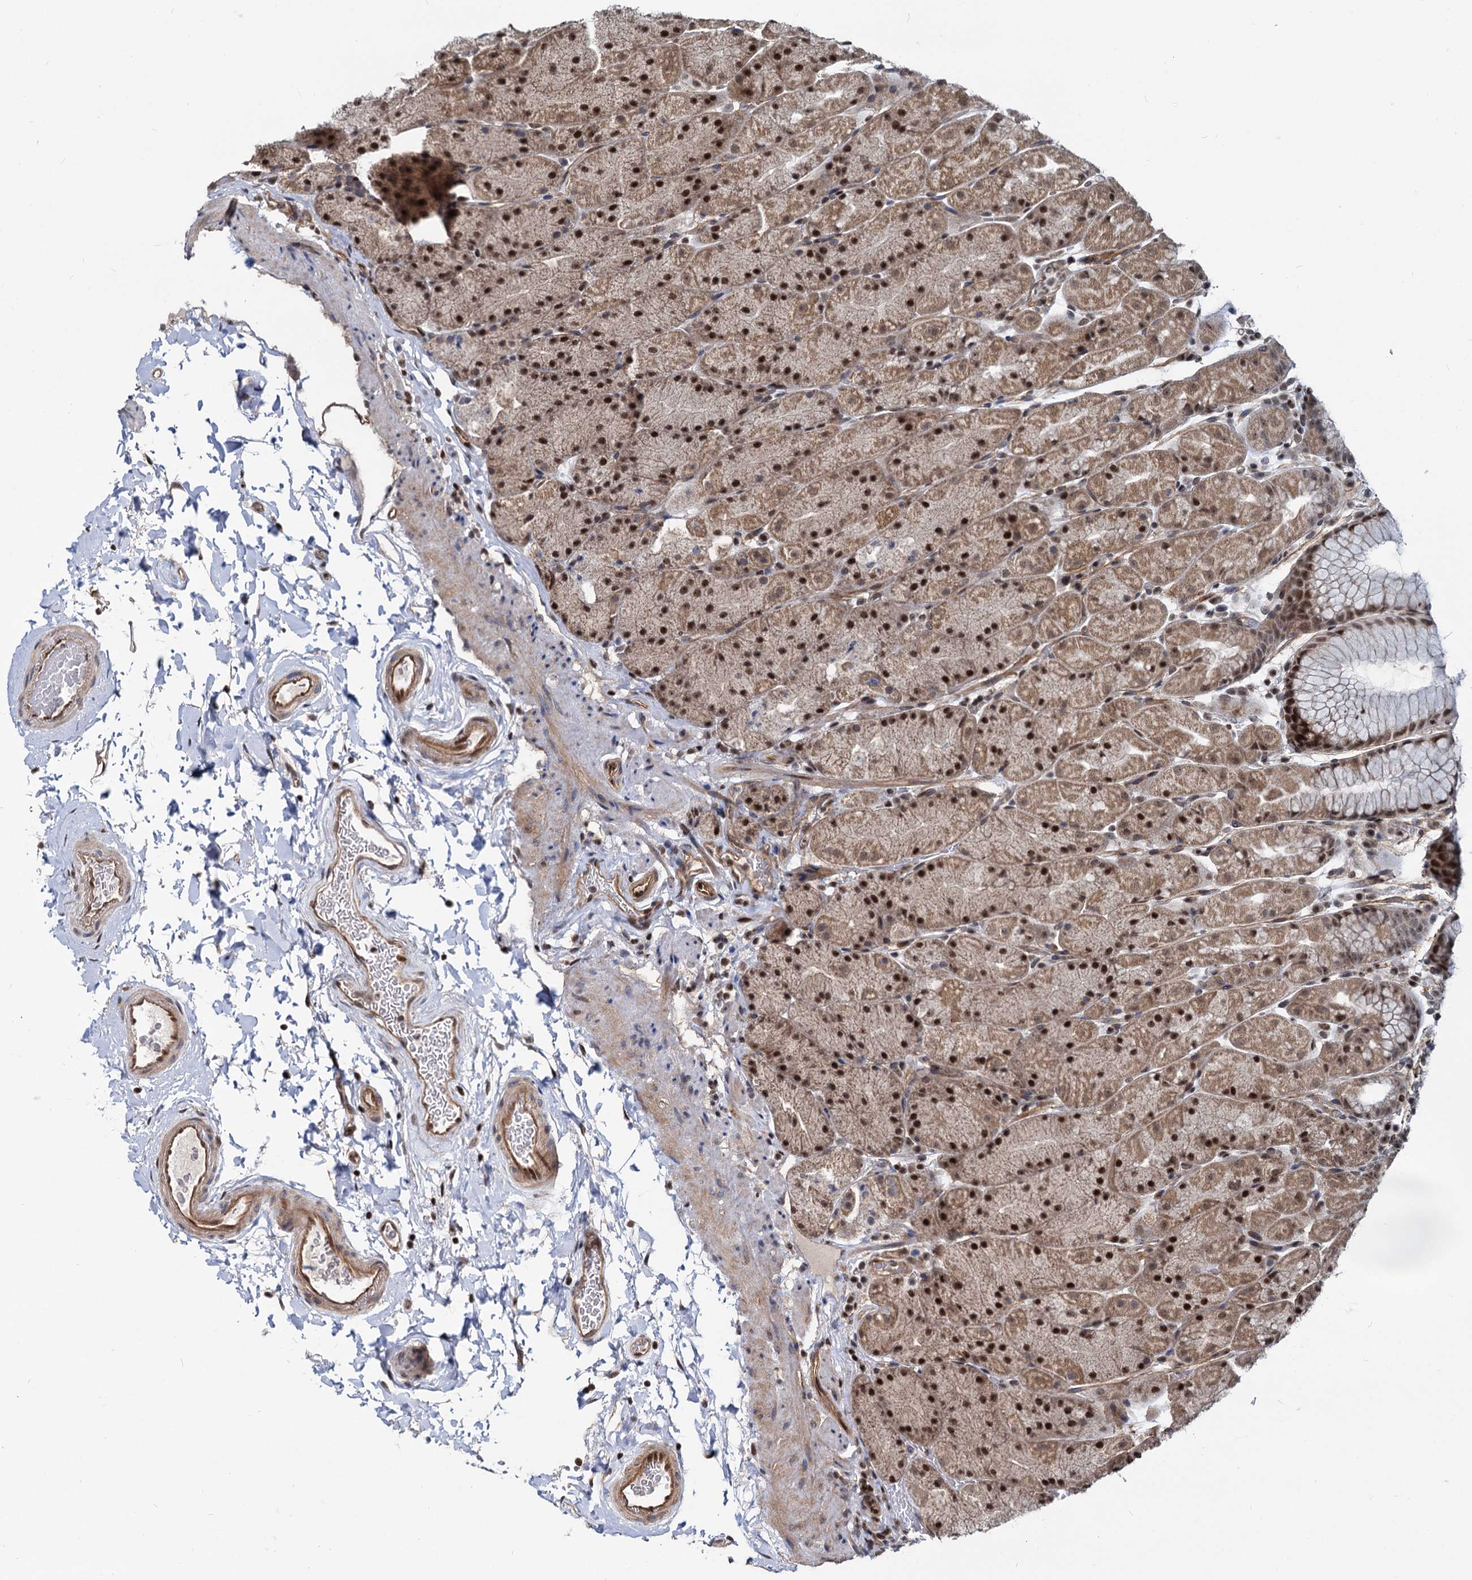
{"staining": {"intensity": "strong", "quantity": ">75%", "location": "cytoplasmic/membranous,nuclear"}, "tissue": "stomach", "cell_type": "Glandular cells", "image_type": "normal", "snomed": [{"axis": "morphology", "description": "Normal tissue, NOS"}, {"axis": "topography", "description": "Stomach, upper"}, {"axis": "topography", "description": "Stomach, lower"}], "caption": "Unremarkable stomach demonstrates strong cytoplasmic/membranous,nuclear staining in about >75% of glandular cells, visualized by immunohistochemistry. (DAB = brown stain, brightfield microscopy at high magnification).", "gene": "UBLCP1", "patient": {"sex": "male", "age": 67}}